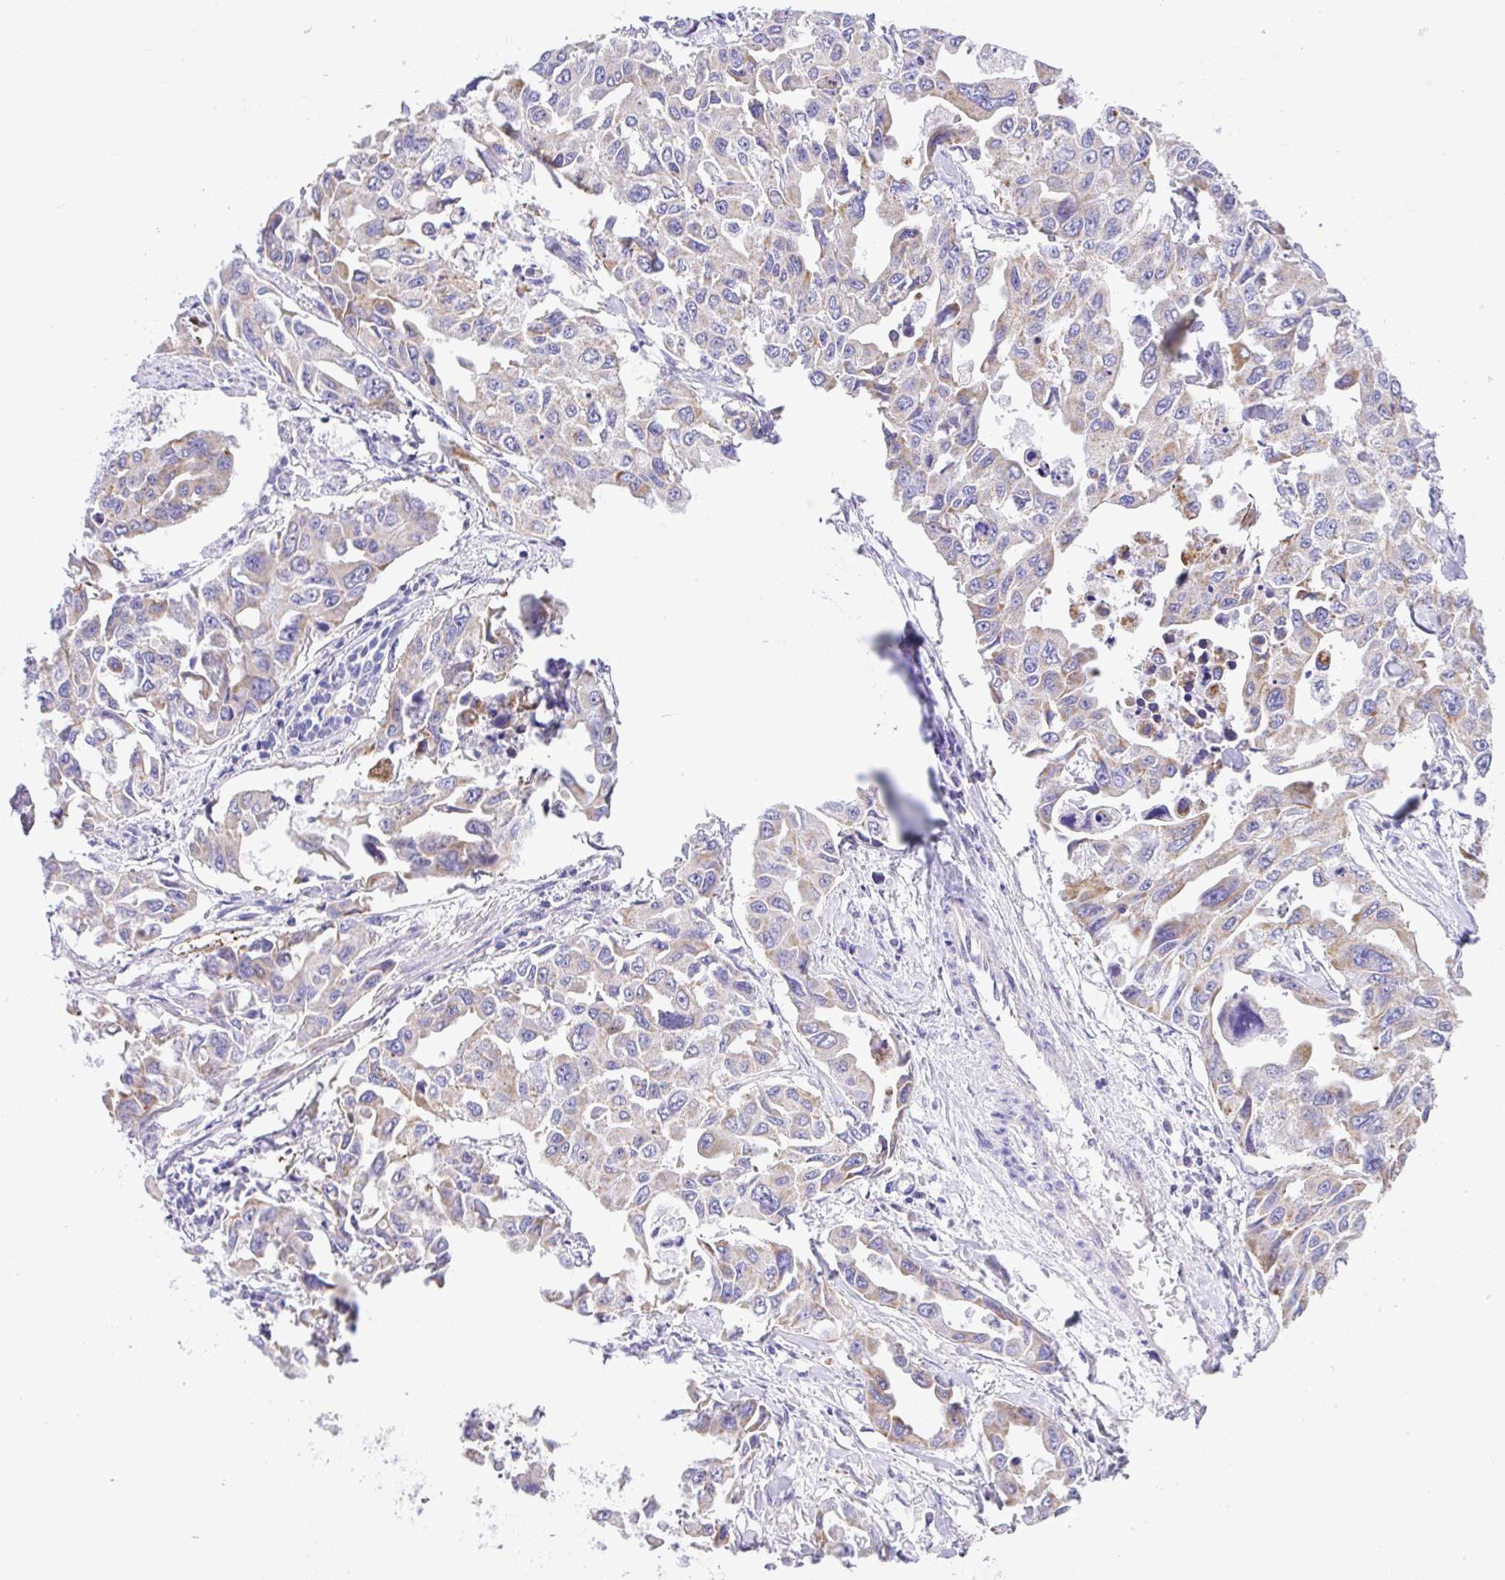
{"staining": {"intensity": "moderate", "quantity": "<25%", "location": "cytoplasmic/membranous"}, "tissue": "lung cancer", "cell_type": "Tumor cells", "image_type": "cancer", "snomed": [{"axis": "morphology", "description": "Adenocarcinoma, NOS"}, {"axis": "topography", "description": "Lung"}], "caption": "Lung adenocarcinoma stained for a protein (brown) shows moderate cytoplasmic/membranous positive expression in approximately <25% of tumor cells.", "gene": "SLC13A1", "patient": {"sex": "male", "age": 64}}